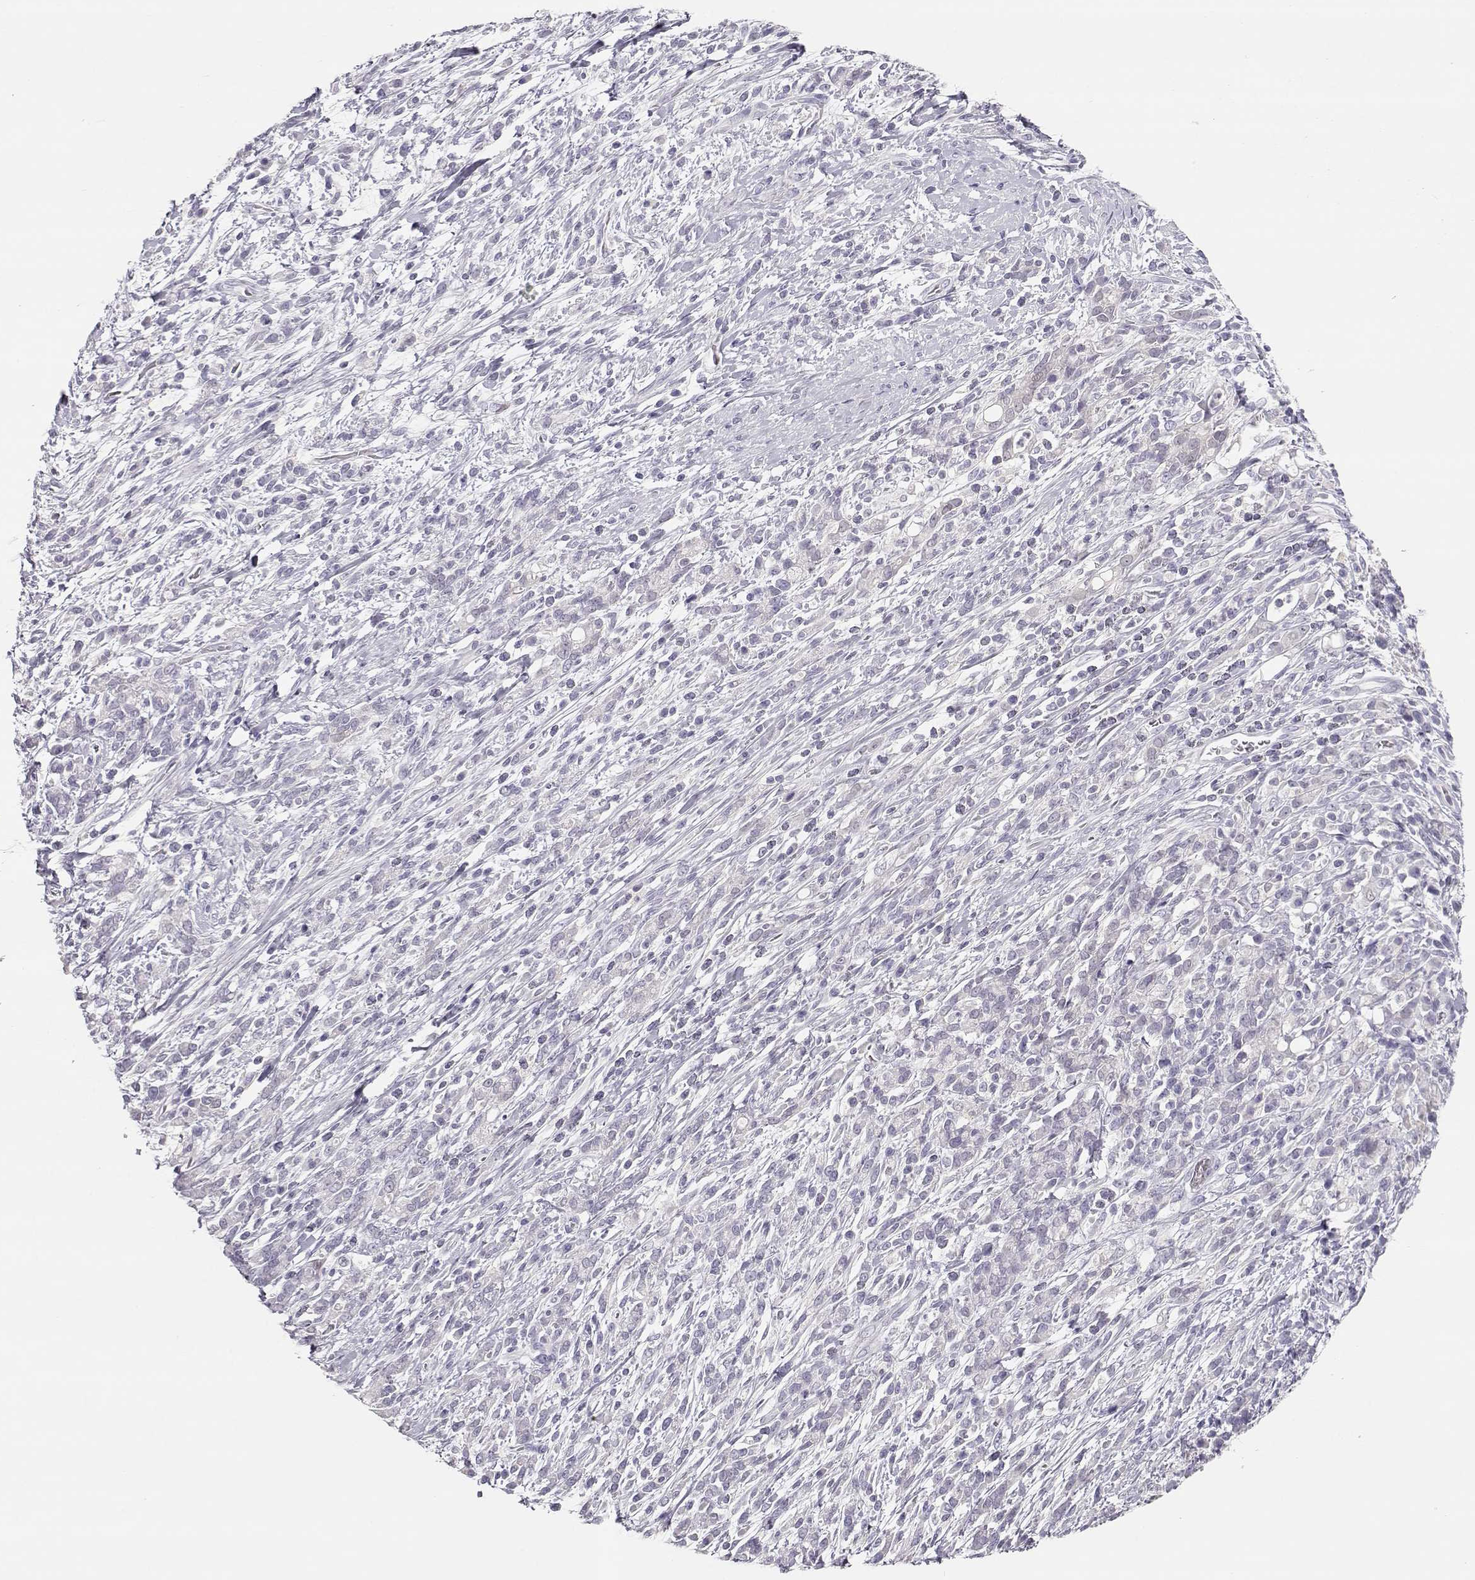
{"staining": {"intensity": "negative", "quantity": "none", "location": "none"}, "tissue": "stomach cancer", "cell_type": "Tumor cells", "image_type": "cancer", "snomed": [{"axis": "morphology", "description": "Adenocarcinoma, NOS"}, {"axis": "topography", "description": "Stomach"}], "caption": "Stomach adenocarcinoma stained for a protein using immunohistochemistry (IHC) demonstrates no positivity tumor cells.", "gene": "LEPR", "patient": {"sex": "female", "age": 57}}